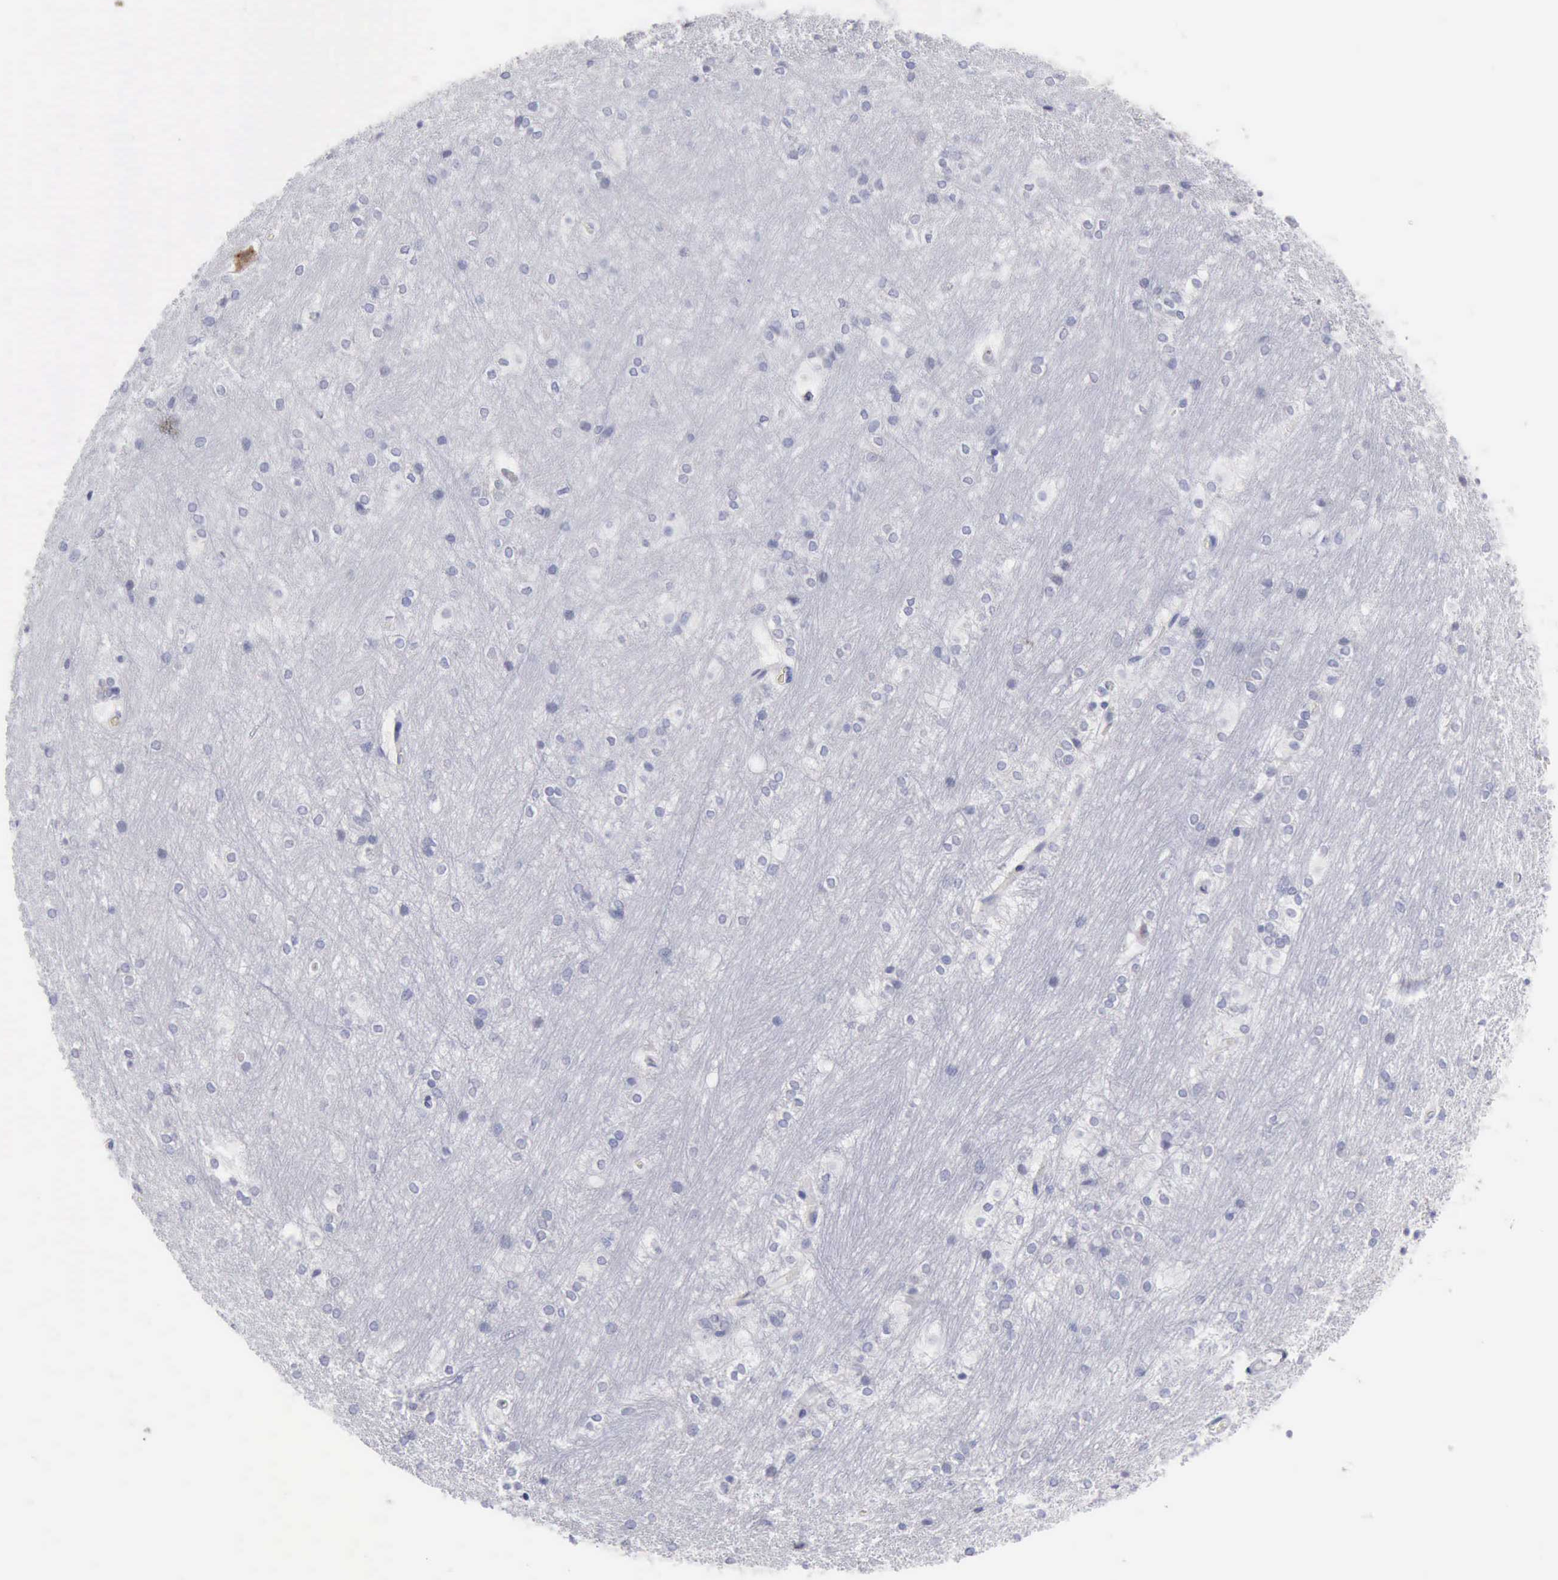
{"staining": {"intensity": "negative", "quantity": "none", "location": "none"}, "tissue": "hippocampus", "cell_type": "Glial cells", "image_type": "normal", "snomed": [{"axis": "morphology", "description": "Normal tissue, NOS"}, {"axis": "topography", "description": "Hippocampus"}], "caption": "Immunohistochemistry photomicrograph of unremarkable hippocampus: hippocampus stained with DAB shows no significant protein staining in glial cells.", "gene": "ANGEL1", "patient": {"sex": "female", "age": 19}}